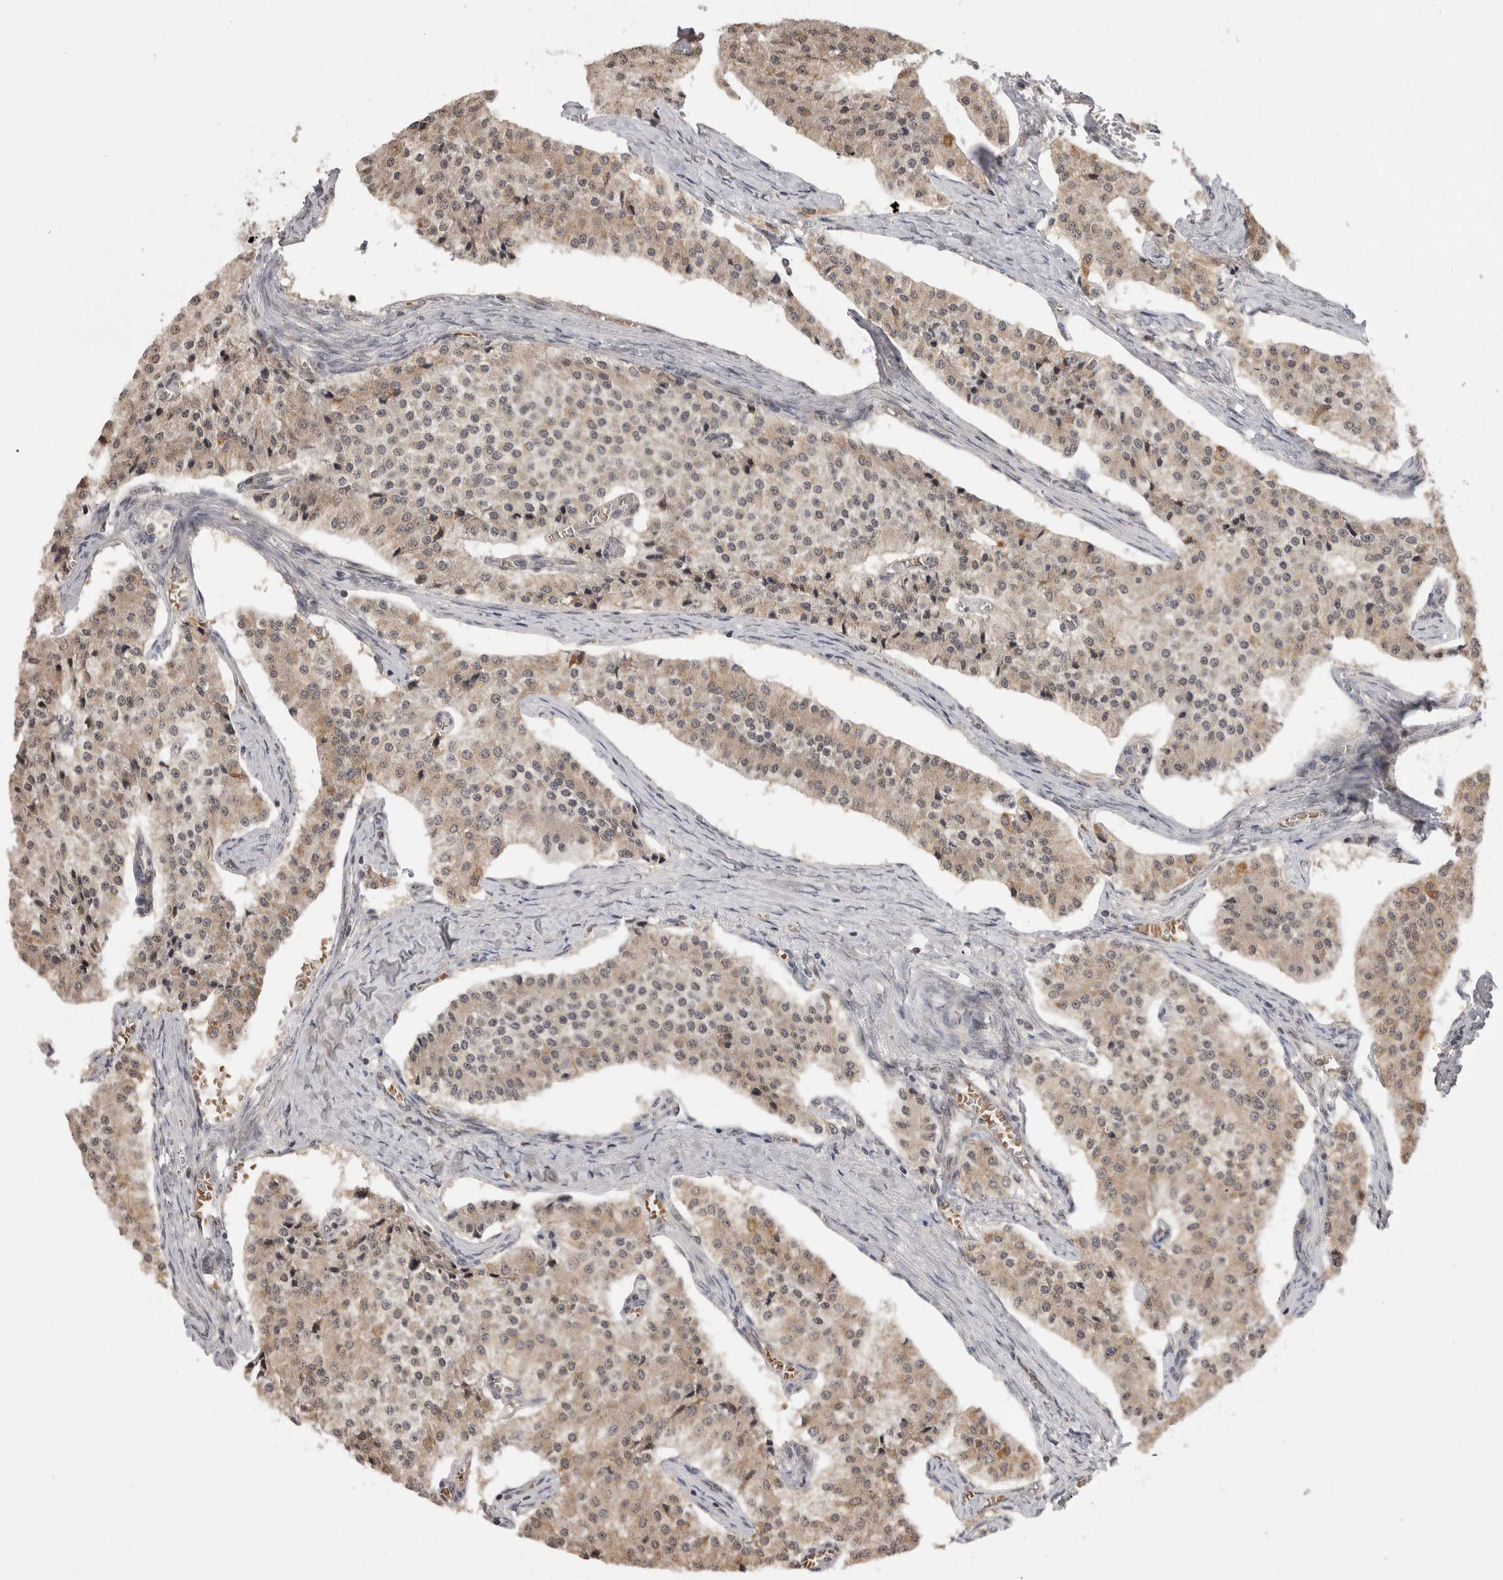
{"staining": {"intensity": "weak", "quantity": ">75%", "location": "cytoplasmic/membranous,nuclear"}, "tissue": "carcinoid", "cell_type": "Tumor cells", "image_type": "cancer", "snomed": [{"axis": "morphology", "description": "Carcinoid, malignant, NOS"}, {"axis": "topography", "description": "Colon"}], "caption": "Protein staining demonstrates weak cytoplasmic/membranous and nuclear staining in about >75% of tumor cells in carcinoid (malignant).", "gene": "TMEM65", "patient": {"sex": "female", "age": 52}}